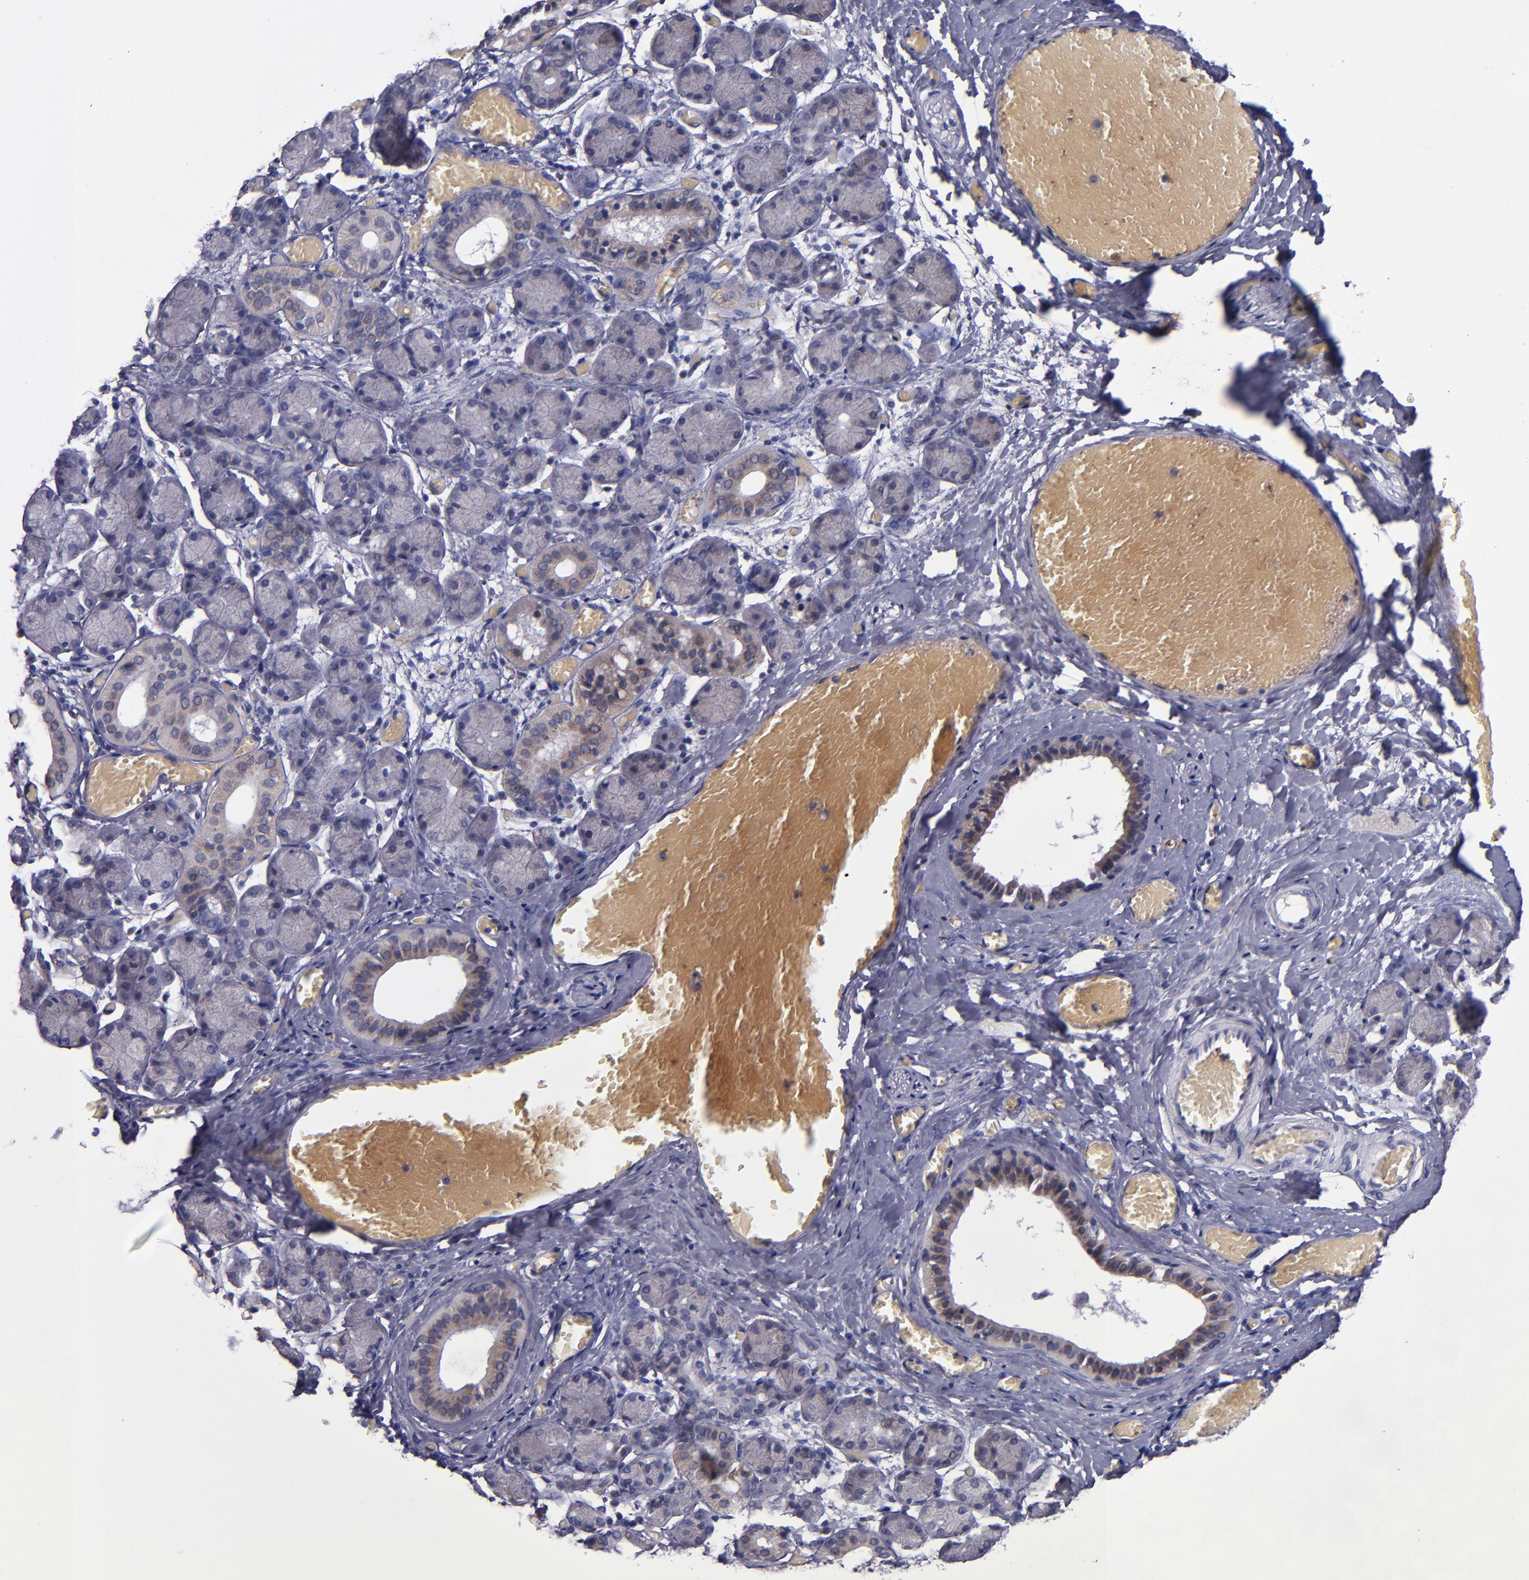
{"staining": {"intensity": "moderate", "quantity": "<25%", "location": "cytoplasmic/membranous"}, "tissue": "salivary gland", "cell_type": "Glandular cells", "image_type": "normal", "snomed": [{"axis": "morphology", "description": "Normal tissue, NOS"}, {"axis": "topography", "description": "Salivary gland"}], "caption": "Protein positivity by immunohistochemistry (IHC) exhibits moderate cytoplasmic/membranous expression in about <25% of glandular cells in normal salivary gland. (DAB = brown stain, brightfield microscopy at high magnification).", "gene": "RAB41", "patient": {"sex": "female", "age": 24}}